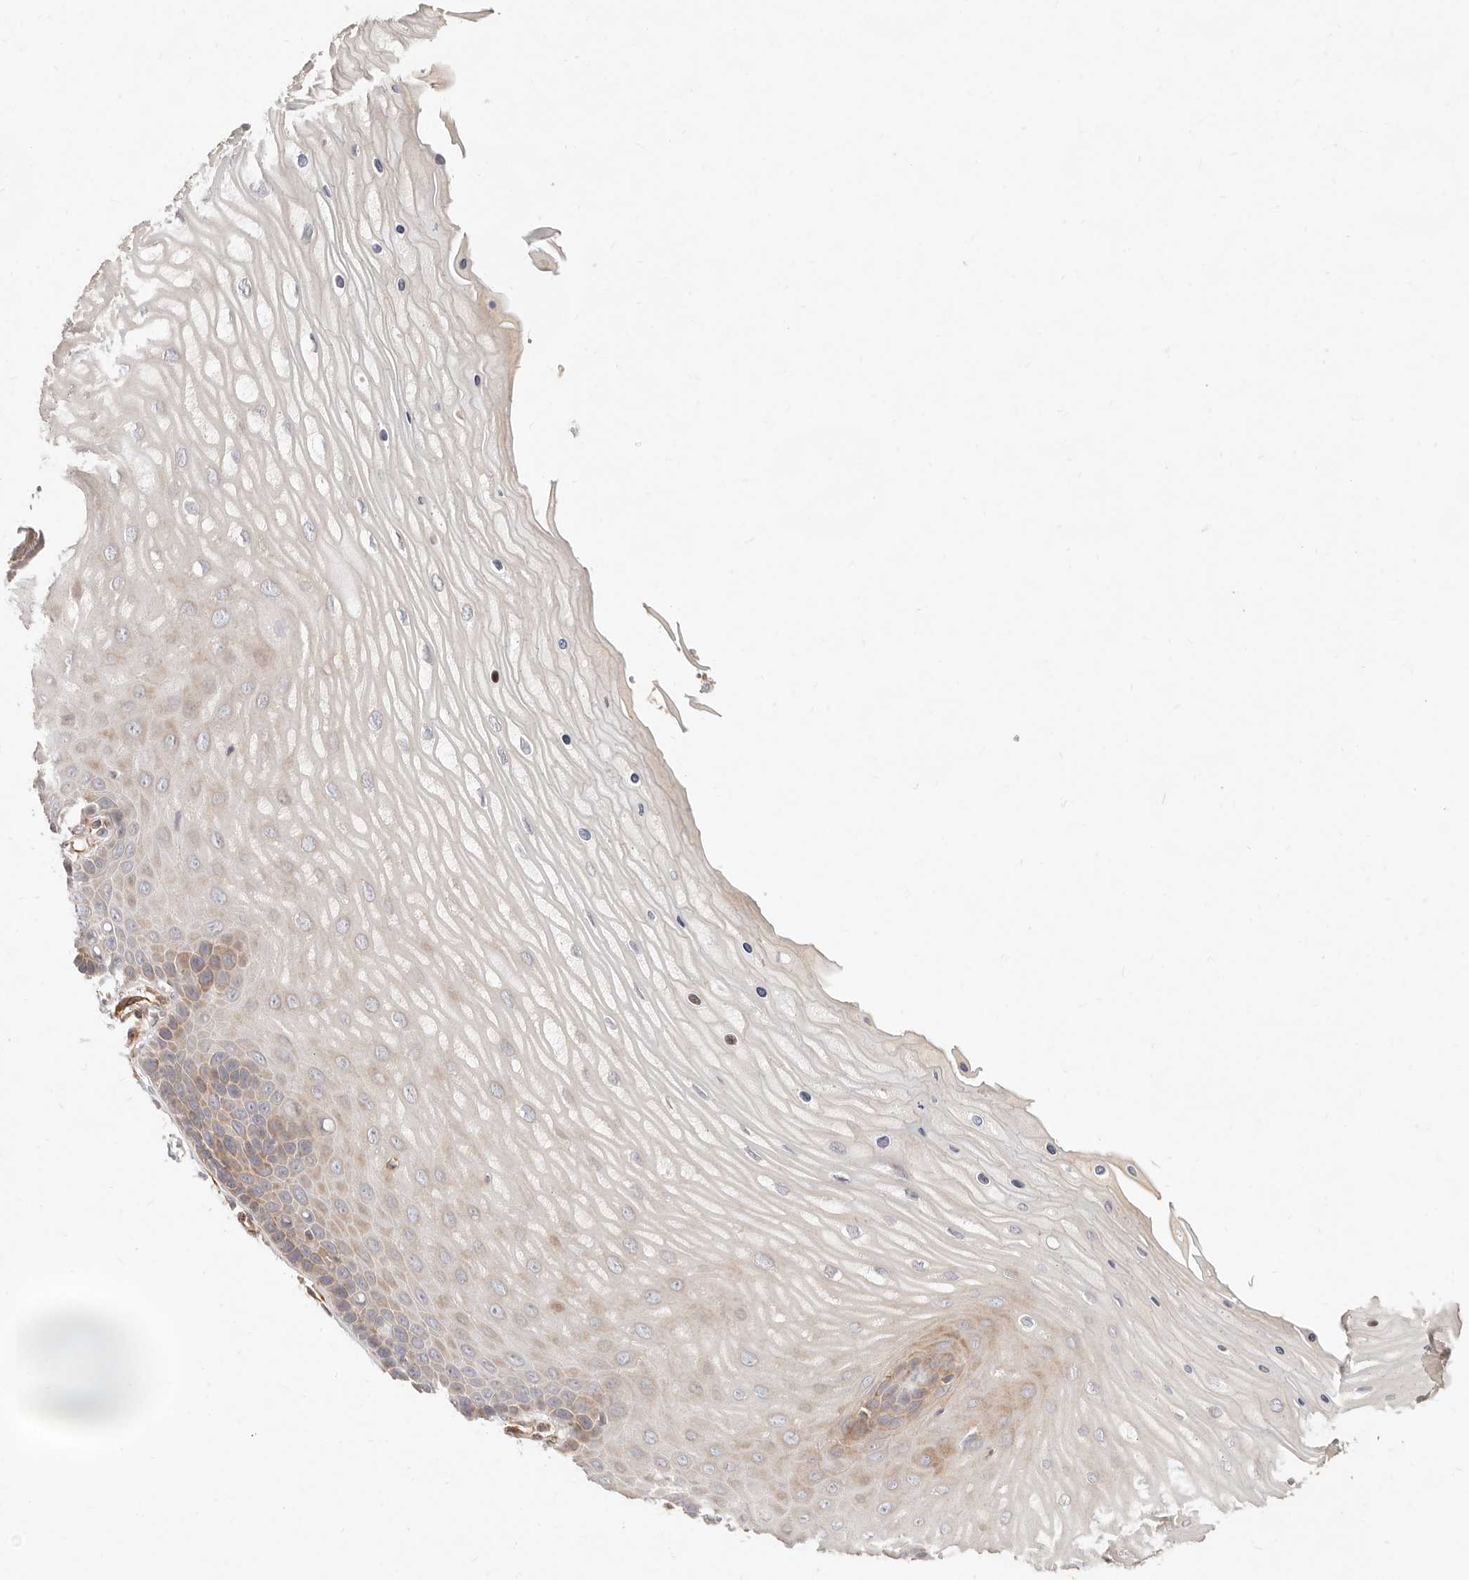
{"staining": {"intensity": "weak", "quantity": "25%-75%", "location": "cytoplasmic/membranous"}, "tissue": "cervix", "cell_type": "Glandular cells", "image_type": "normal", "snomed": [{"axis": "morphology", "description": "Normal tissue, NOS"}, {"axis": "topography", "description": "Cervix"}], "caption": "Immunohistochemistry (IHC) micrograph of unremarkable cervix: human cervix stained using immunohistochemistry (IHC) shows low levels of weak protein expression localized specifically in the cytoplasmic/membranous of glandular cells, appearing as a cytoplasmic/membranous brown color.", "gene": "SASS6", "patient": {"sex": "female", "age": 55}}